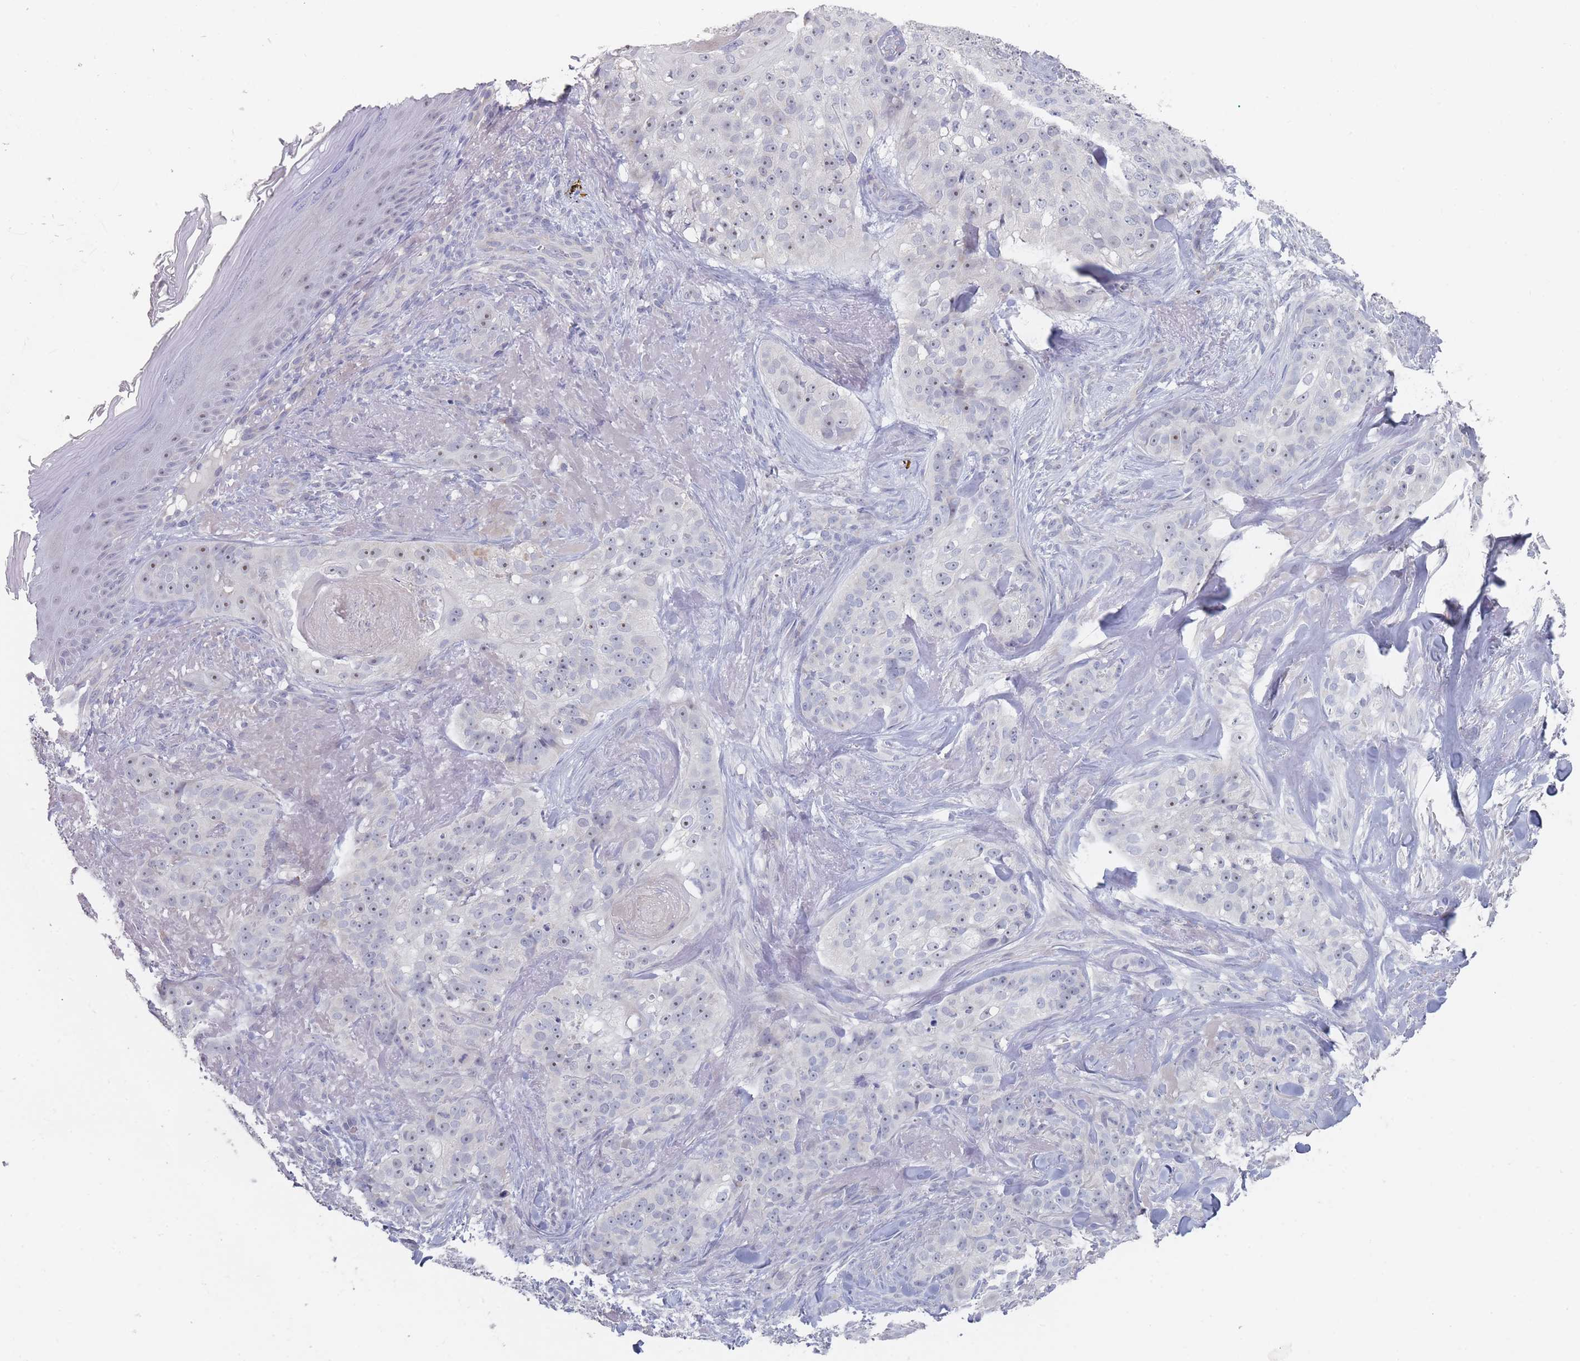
{"staining": {"intensity": "weak", "quantity": "<25%", "location": "nuclear"}, "tissue": "skin cancer", "cell_type": "Tumor cells", "image_type": "cancer", "snomed": [{"axis": "morphology", "description": "Basal cell carcinoma"}, {"axis": "topography", "description": "Skin"}], "caption": "A micrograph of basal cell carcinoma (skin) stained for a protein demonstrates no brown staining in tumor cells.", "gene": "RNF8", "patient": {"sex": "female", "age": 92}}